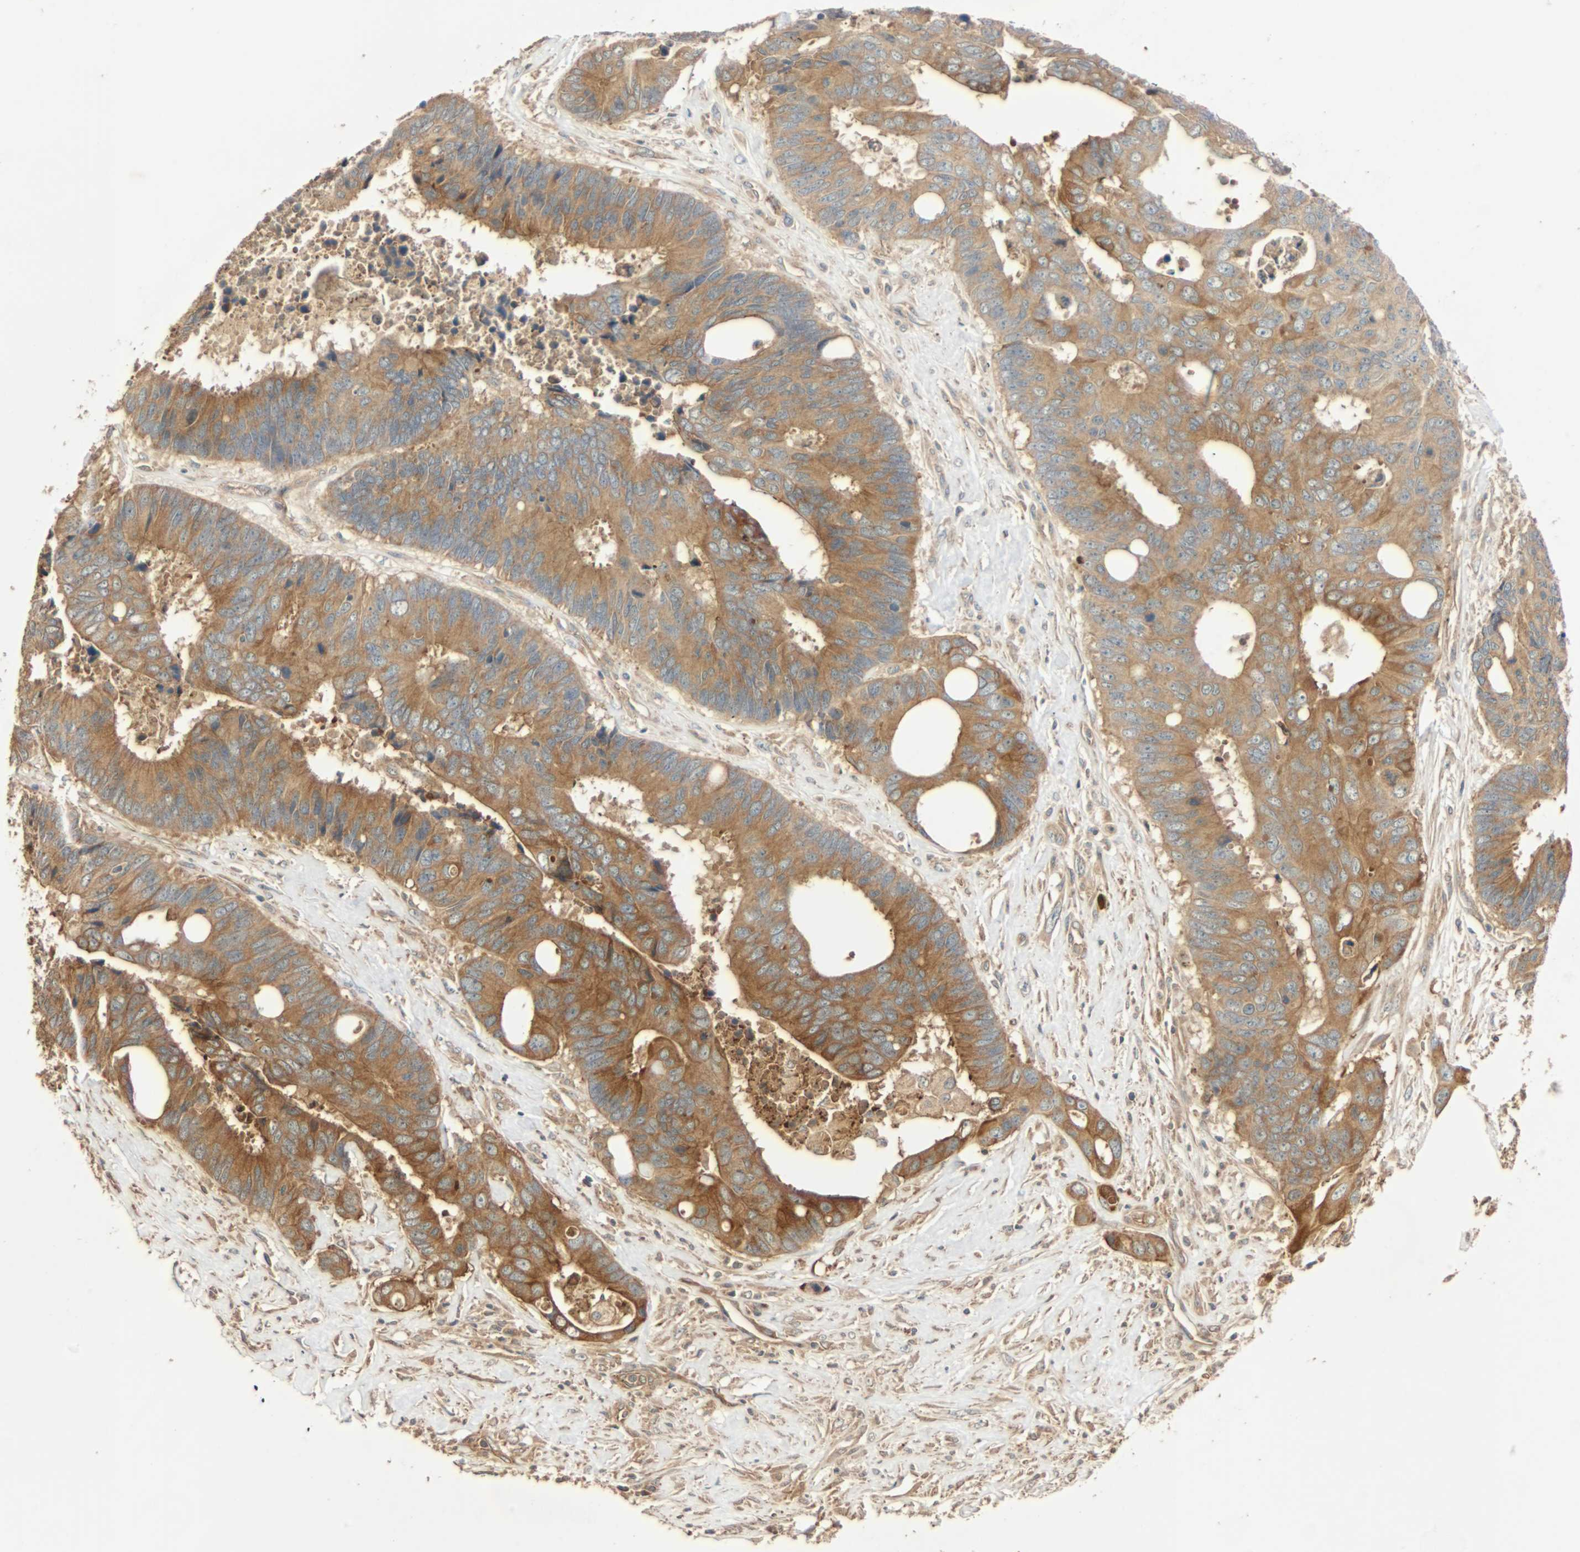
{"staining": {"intensity": "moderate", "quantity": ">75%", "location": "cytoplasmic/membranous"}, "tissue": "colorectal cancer", "cell_type": "Tumor cells", "image_type": "cancer", "snomed": [{"axis": "morphology", "description": "Adenocarcinoma, NOS"}, {"axis": "topography", "description": "Rectum"}], "caption": "Immunohistochemical staining of colorectal adenocarcinoma reveals medium levels of moderate cytoplasmic/membranous protein positivity in approximately >75% of tumor cells.", "gene": "GALK1", "patient": {"sex": "male", "age": 55}}